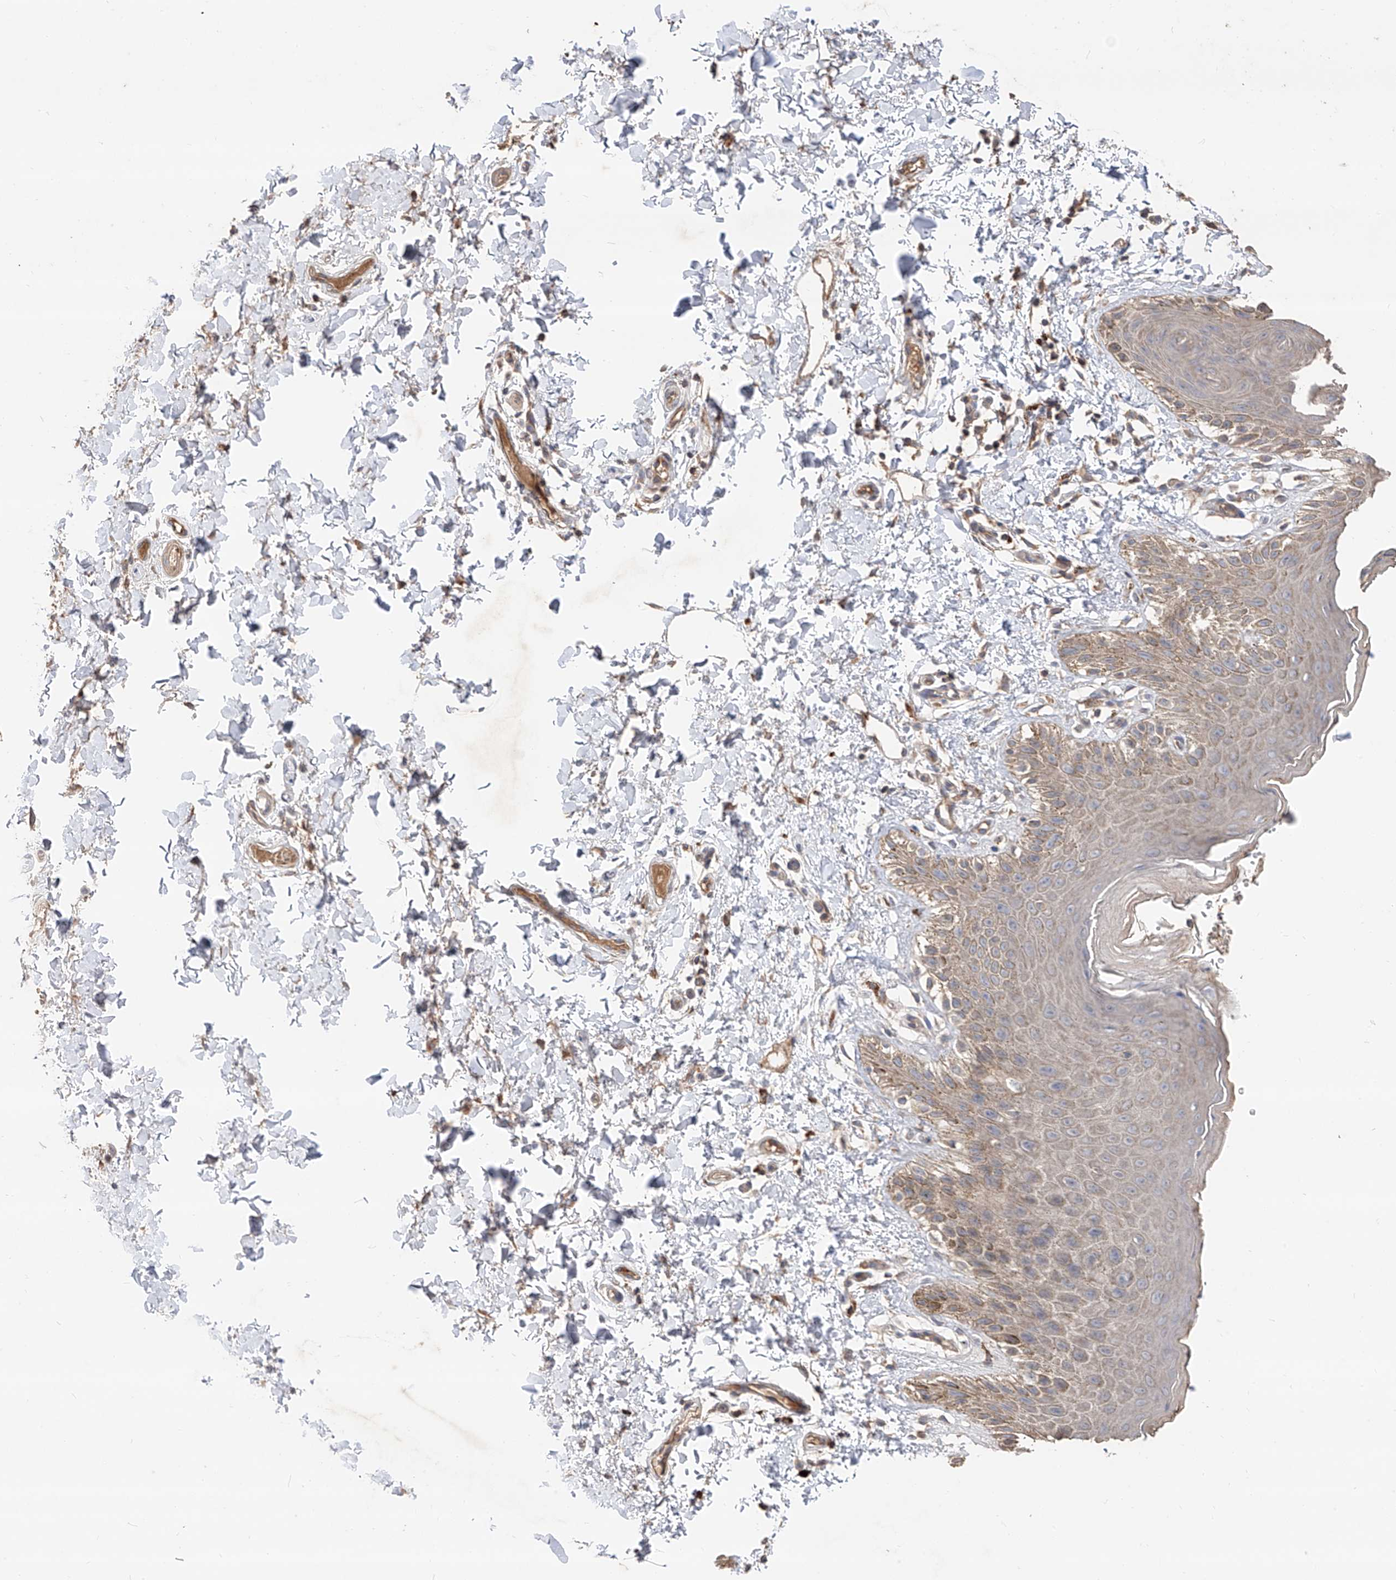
{"staining": {"intensity": "weak", "quantity": ">75%", "location": "cytoplasmic/membranous"}, "tissue": "skin", "cell_type": "Epidermal cells", "image_type": "normal", "snomed": [{"axis": "morphology", "description": "Normal tissue, NOS"}, {"axis": "topography", "description": "Anal"}], "caption": "Approximately >75% of epidermal cells in unremarkable skin display weak cytoplasmic/membranous protein staining as visualized by brown immunohistochemical staining.", "gene": "EDN1", "patient": {"sex": "male", "age": 44}}